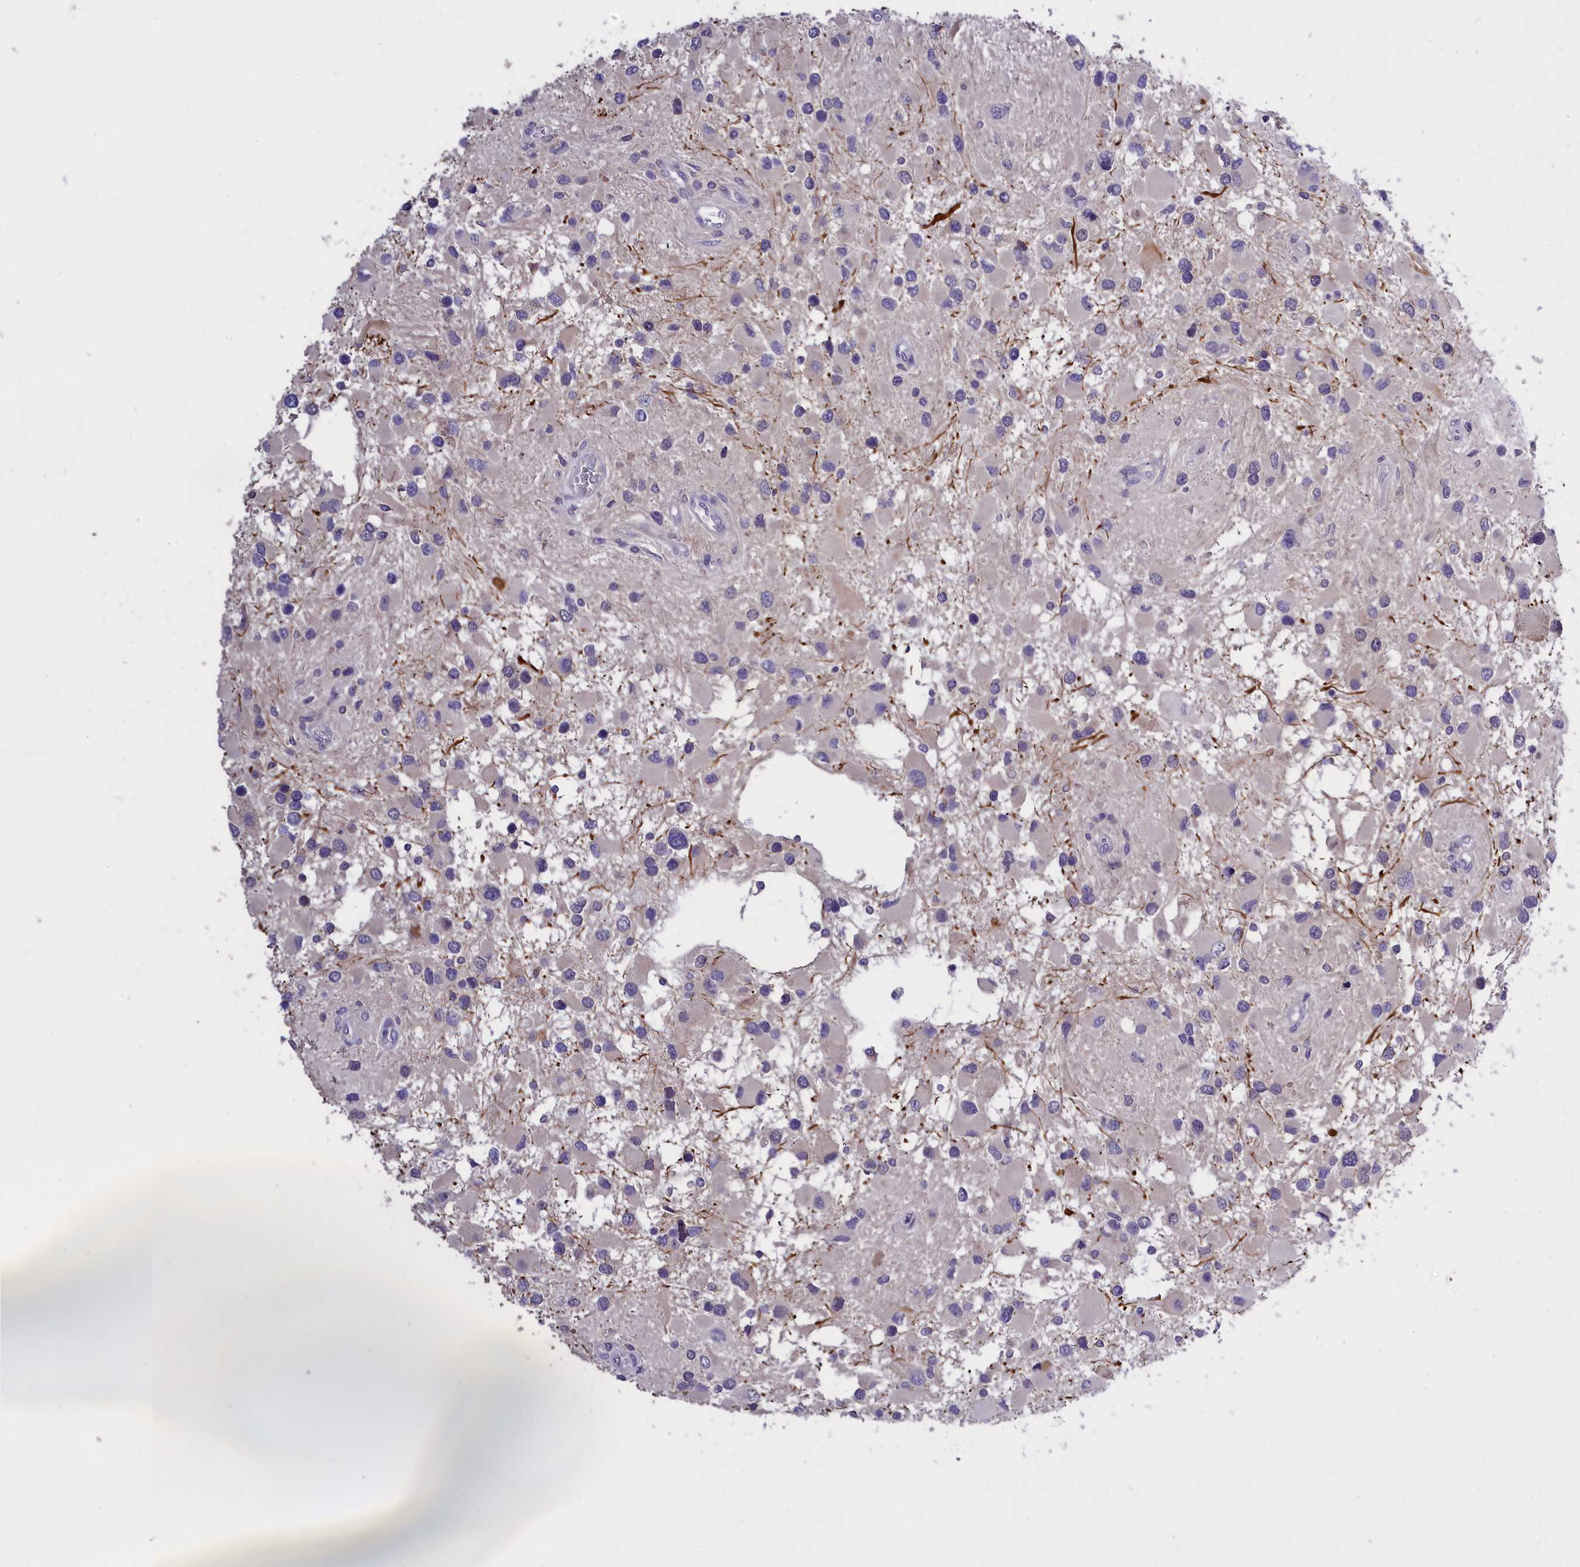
{"staining": {"intensity": "negative", "quantity": "none", "location": "none"}, "tissue": "glioma", "cell_type": "Tumor cells", "image_type": "cancer", "snomed": [{"axis": "morphology", "description": "Glioma, malignant, High grade"}, {"axis": "topography", "description": "Brain"}], "caption": "Immunohistochemistry of human malignant glioma (high-grade) exhibits no positivity in tumor cells.", "gene": "ENPP6", "patient": {"sex": "male", "age": 53}}